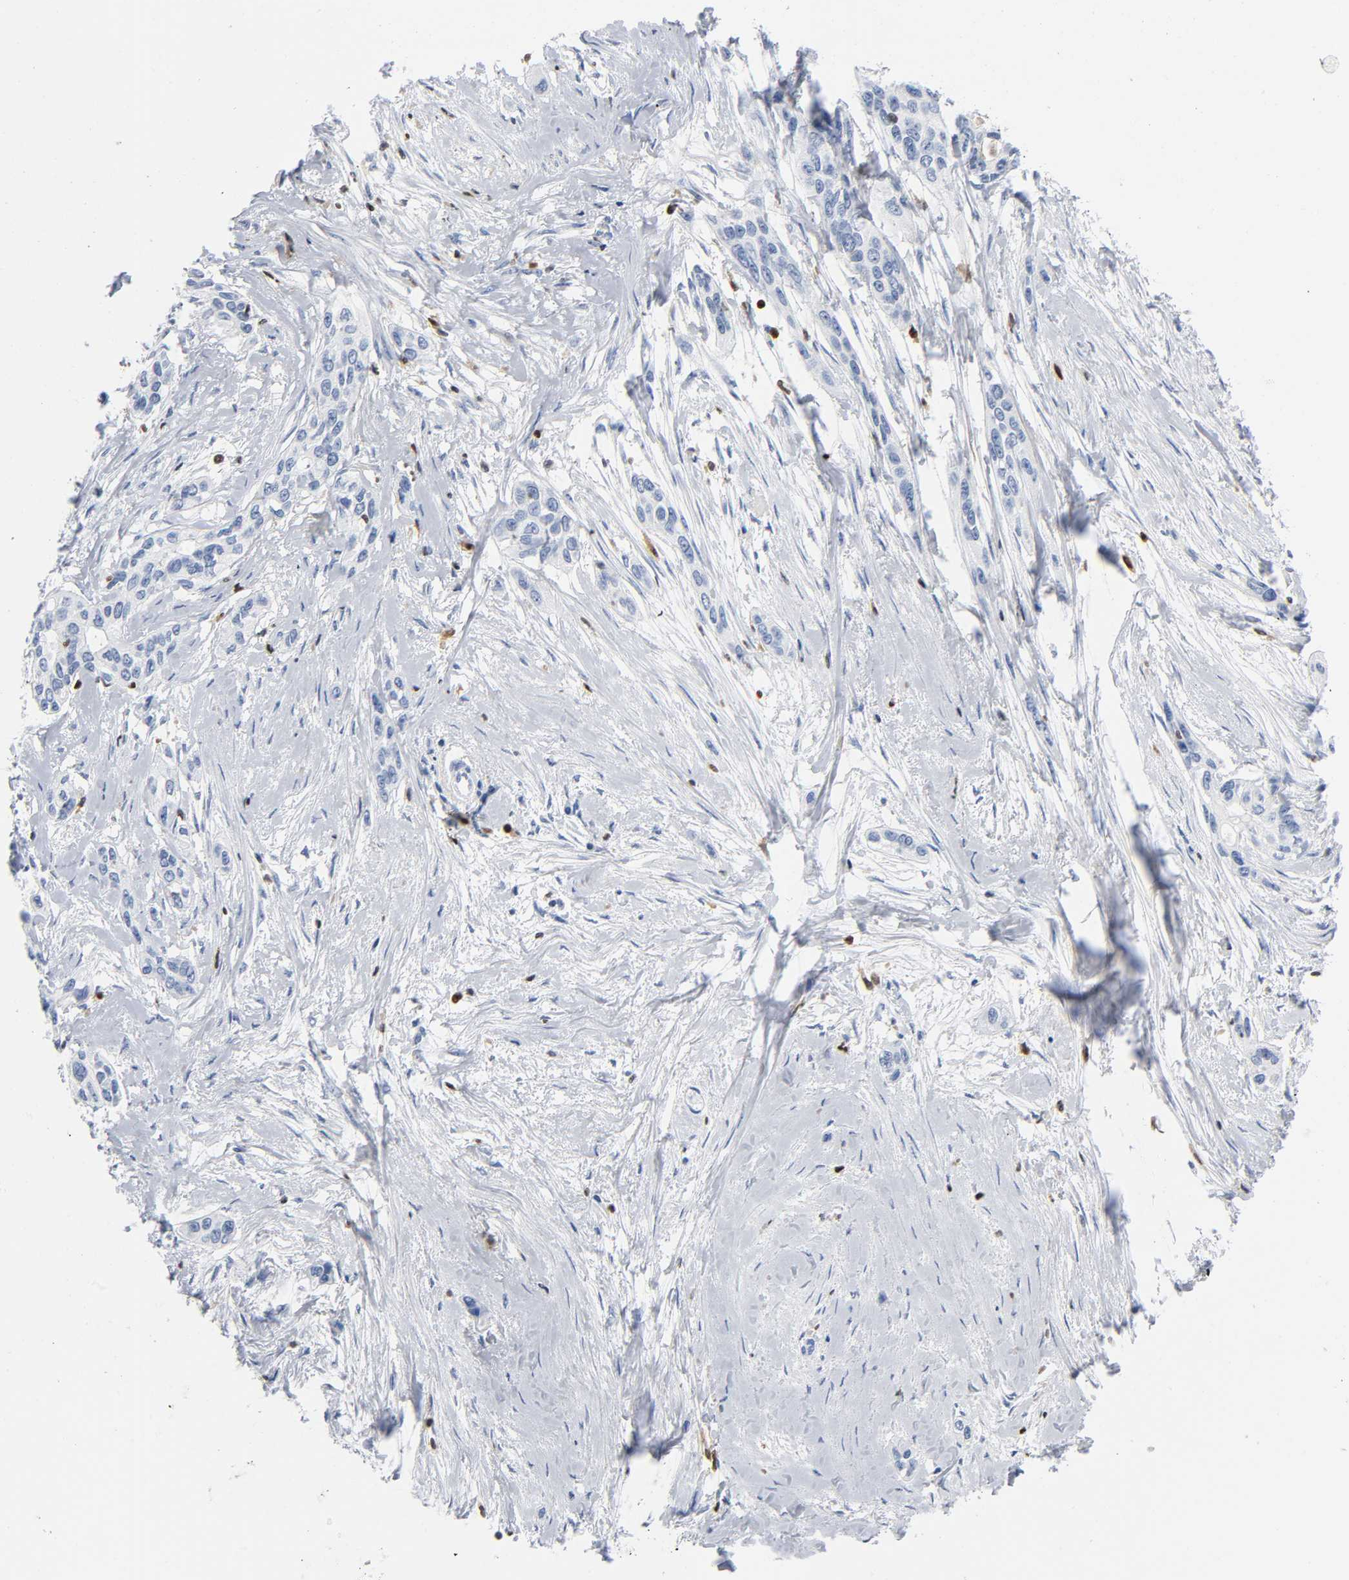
{"staining": {"intensity": "negative", "quantity": "none", "location": "none"}, "tissue": "pancreatic cancer", "cell_type": "Tumor cells", "image_type": "cancer", "snomed": [{"axis": "morphology", "description": "Adenocarcinoma, NOS"}, {"axis": "topography", "description": "Pancreas"}], "caption": "An image of human adenocarcinoma (pancreatic) is negative for staining in tumor cells.", "gene": "DOK2", "patient": {"sex": "female", "age": 60}}